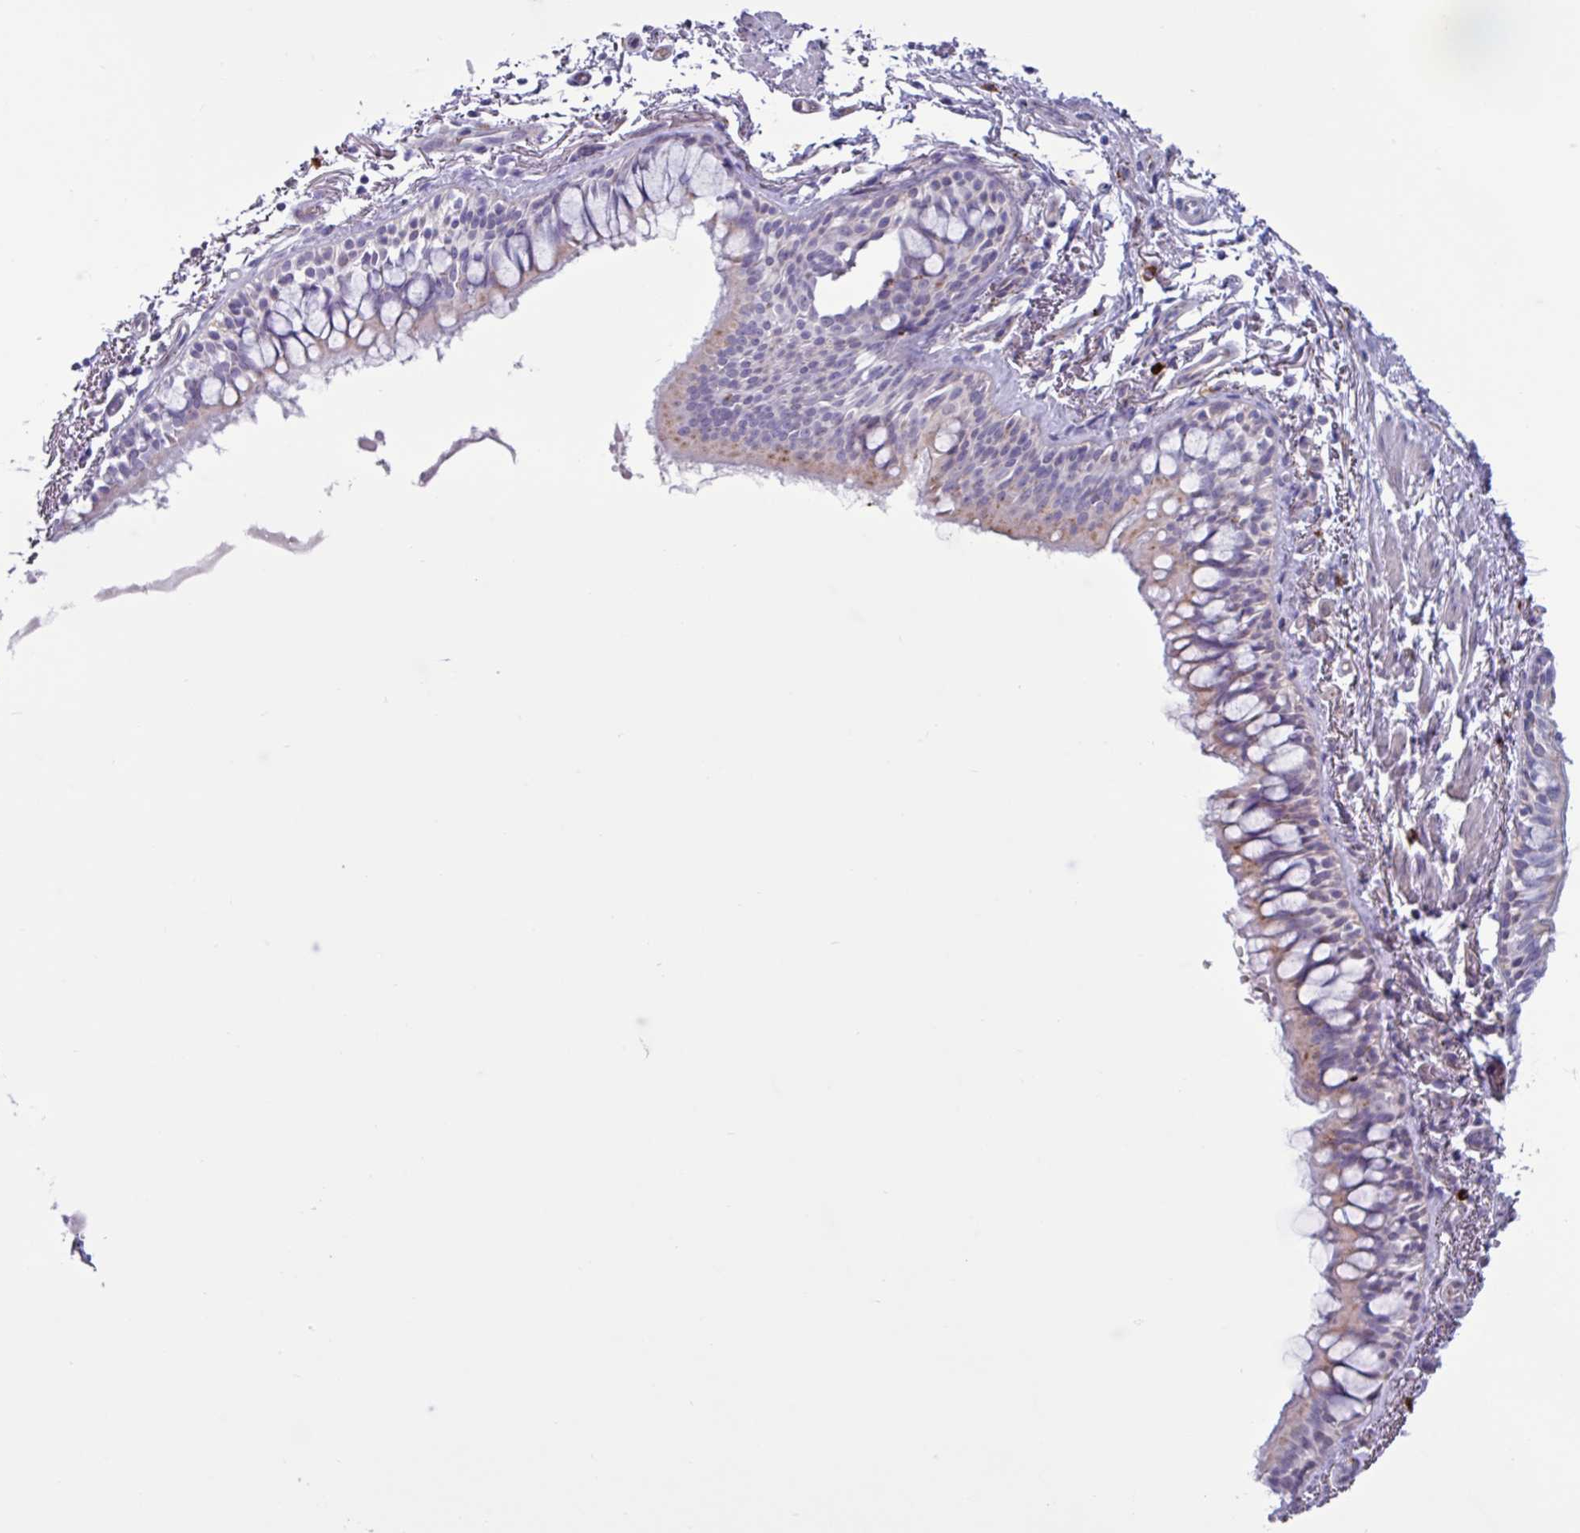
{"staining": {"intensity": "moderate", "quantity": "<25%", "location": "cytoplasmic/membranous,nuclear"}, "tissue": "bronchus", "cell_type": "Respiratory epithelial cells", "image_type": "normal", "snomed": [{"axis": "morphology", "description": "Normal tissue, NOS"}, {"axis": "topography", "description": "Bronchus"}], "caption": "Immunohistochemistry staining of normal bronchus, which exhibits low levels of moderate cytoplasmic/membranous,nuclear staining in approximately <25% of respiratory epithelial cells indicating moderate cytoplasmic/membranous,nuclear protein expression. The staining was performed using DAB (3,3'-diaminobenzidine) (brown) for protein detection and nuclei were counterstained in hematoxylin (blue).", "gene": "AMIGO2", "patient": {"sex": "male", "age": 70}}